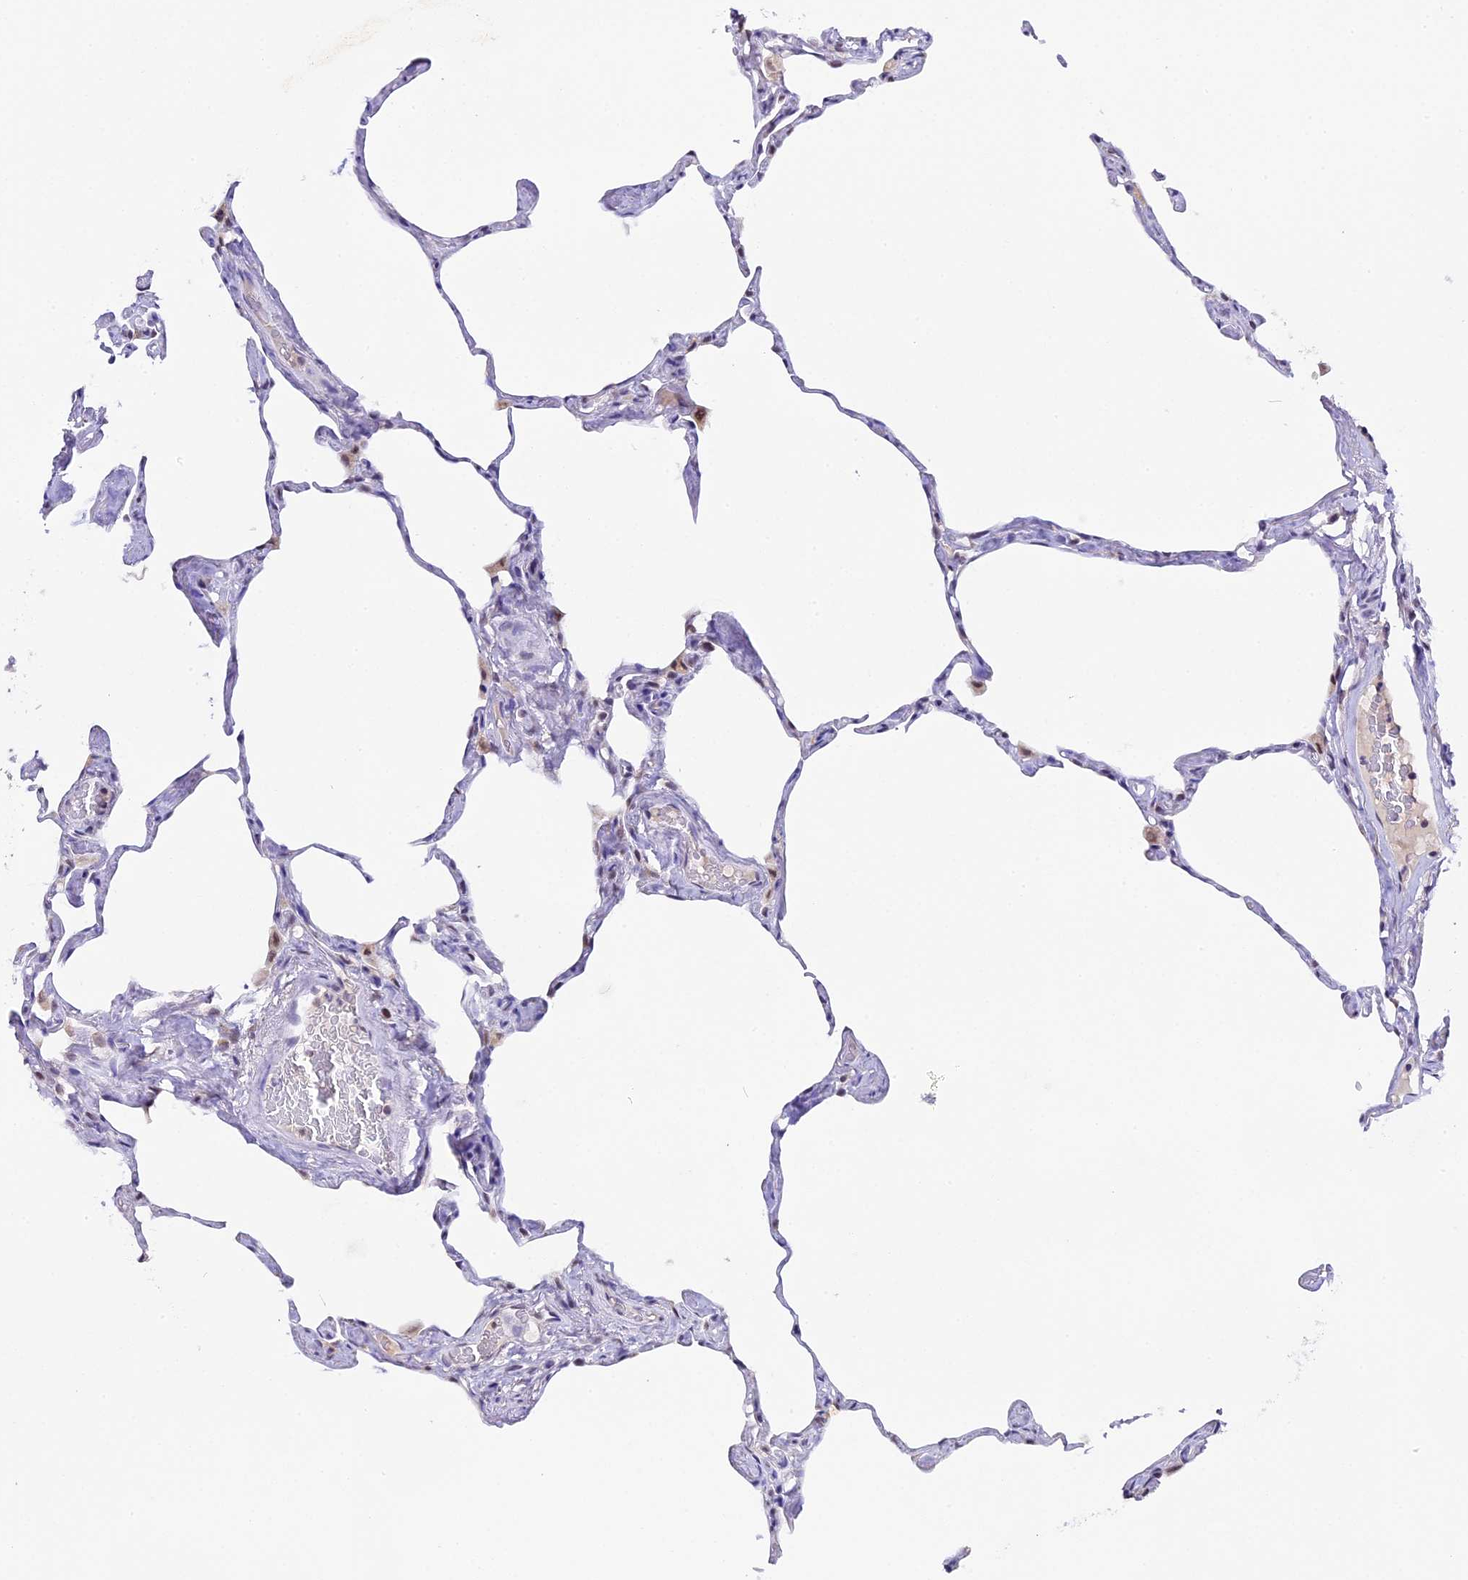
{"staining": {"intensity": "moderate", "quantity": "<25%", "location": "nuclear"}, "tissue": "lung", "cell_type": "Alveolar cells", "image_type": "normal", "snomed": [{"axis": "morphology", "description": "Normal tissue, NOS"}, {"axis": "topography", "description": "Lung"}], "caption": "Immunohistochemistry (IHC) image of normal human lung stained for a protein (brown), which shows low levels of moderate nuclear expression in approximately <25% of alveolar cells.", "gene": "NCBP1", "patient": {"sex": "male", "age": 65}}